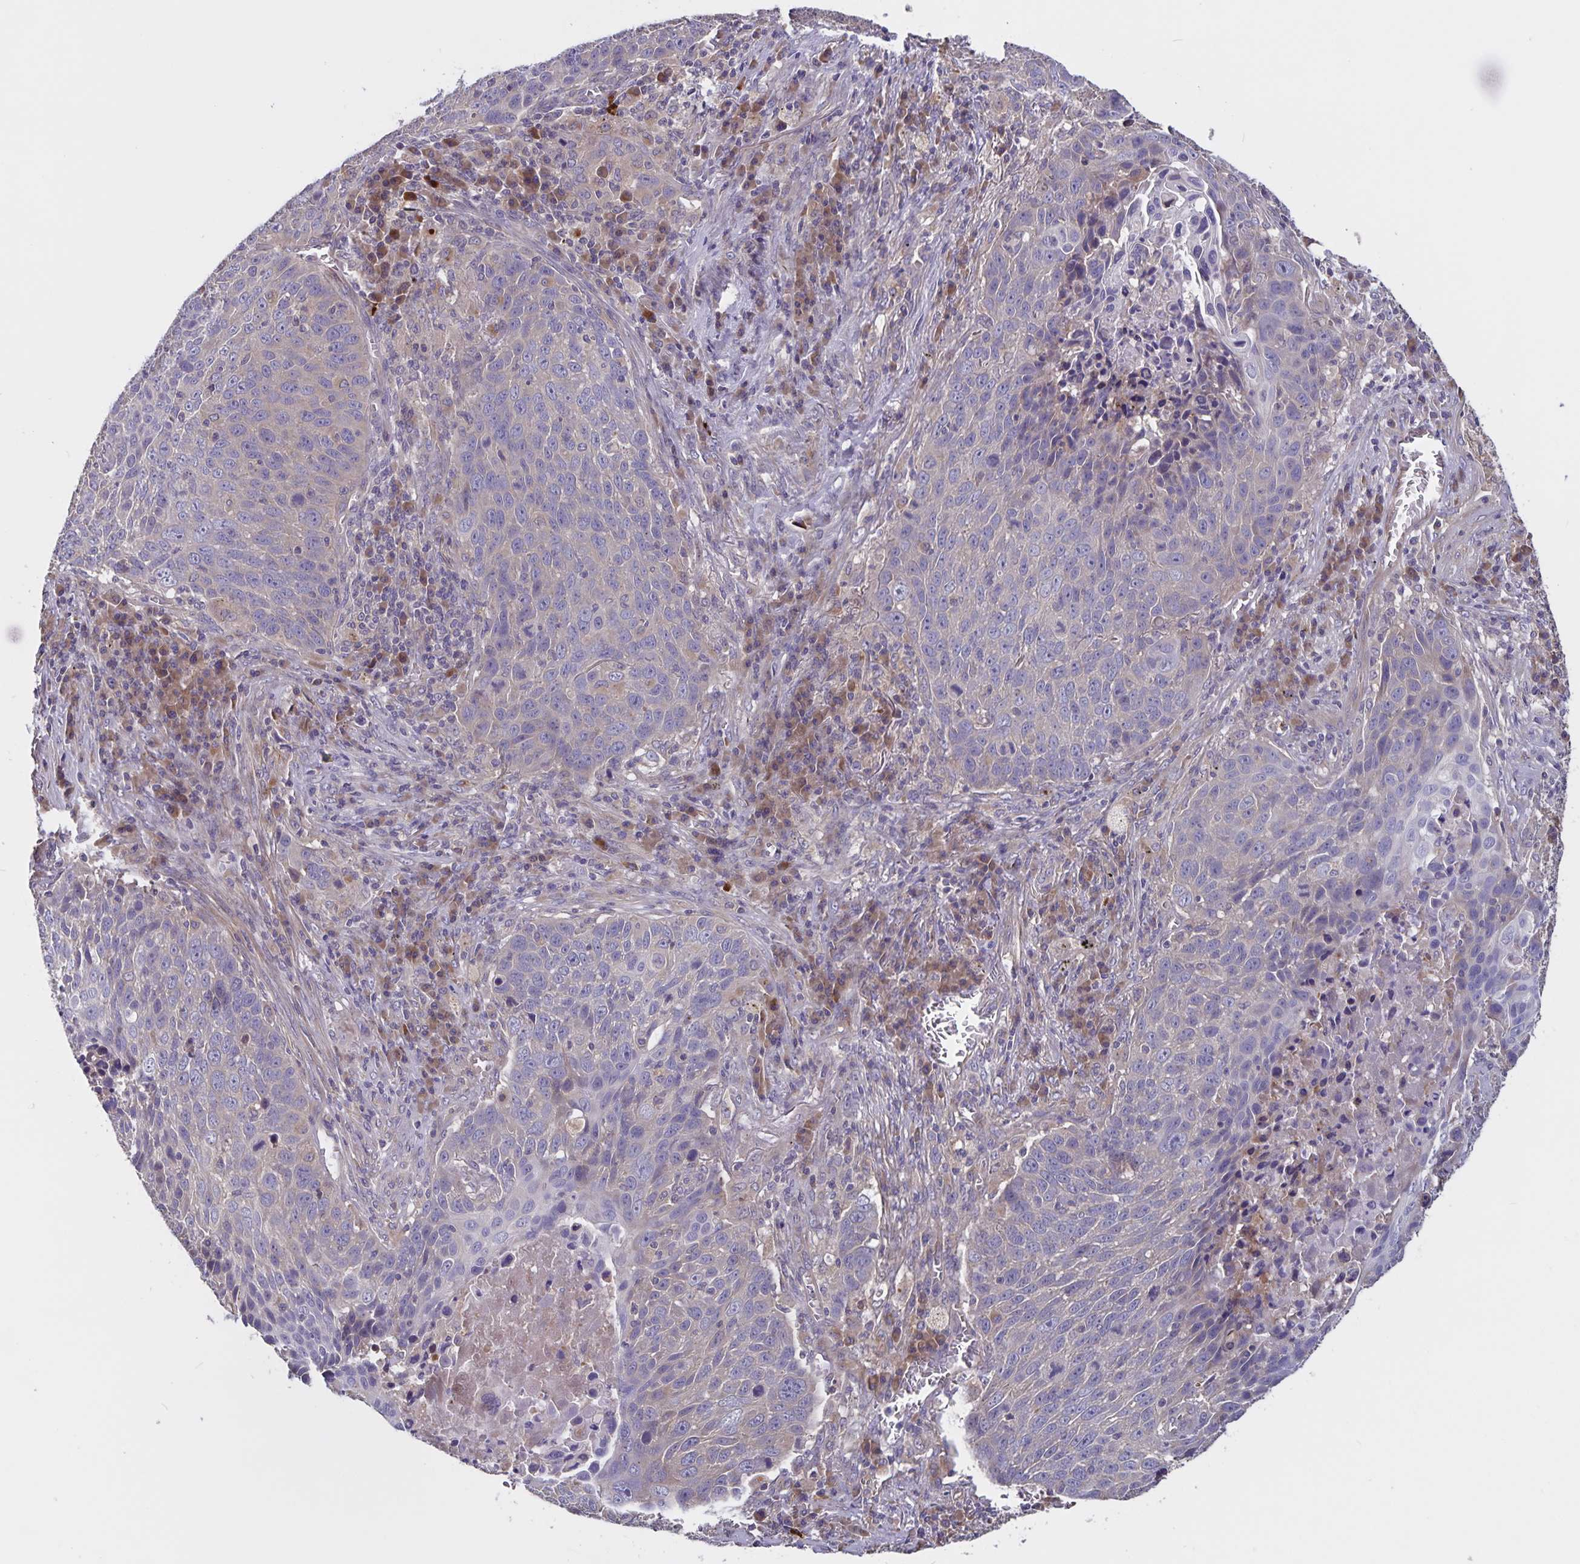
{"staining": {"intensity": "negative", "quantity": "none", "location": "none"}, "tissue": "lung cancer", "cell_type": "Tumor cells", "image_type": "cancer", "snomed": [{"axis": "morphology", "description": "Squamous cell carcinoma, NOS"}, {"axis": "topography", "description": "Lung"}], "caption": "Immunohistochemical staining of human lung cancer (squamous cell carcinoma) displays no significant positivity in tumor cells.", "gene": "FBXL16", "patient": {"sex": "male", "age": 78}}